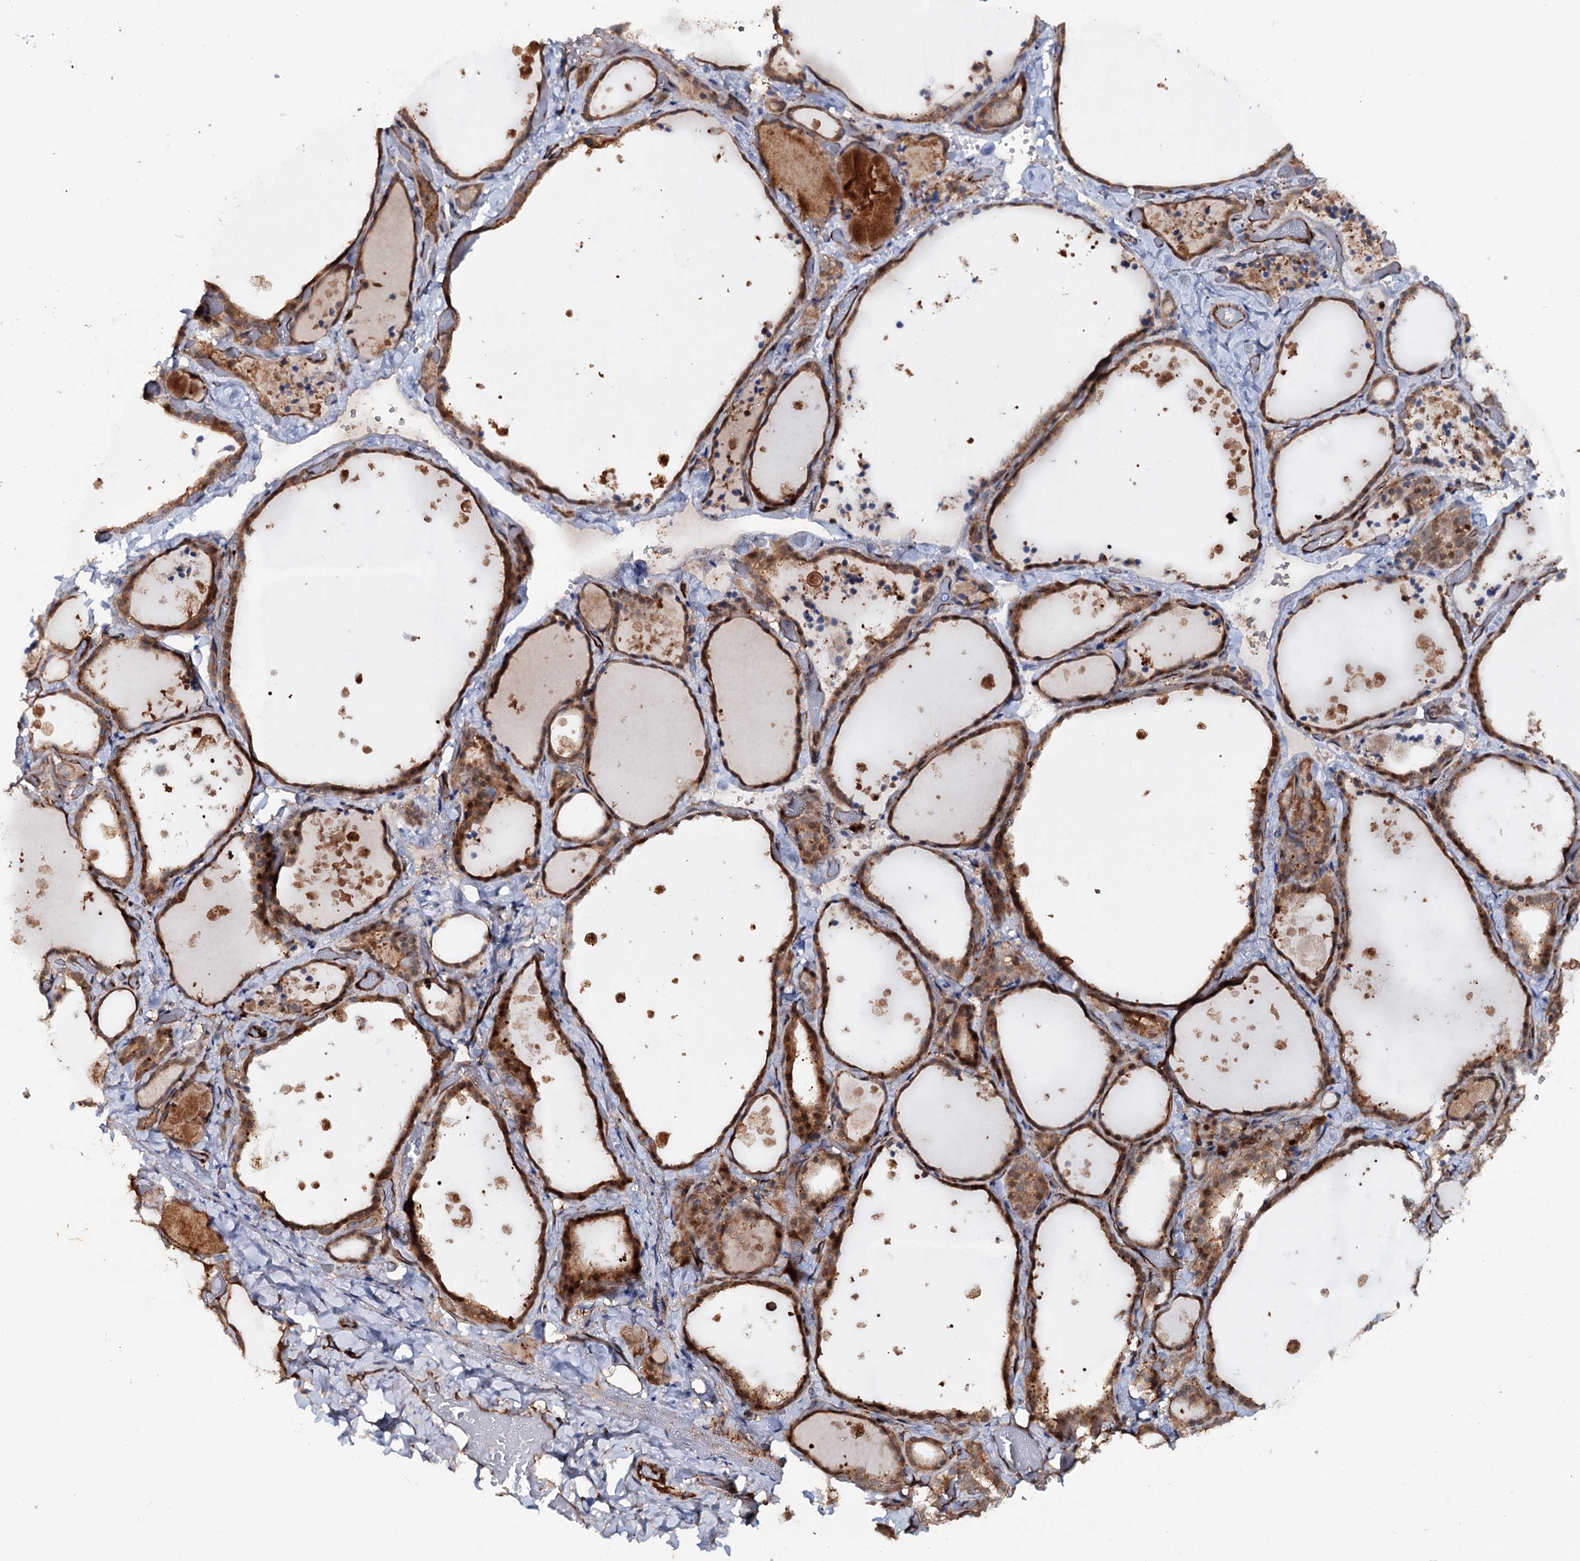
{"staining": {"intensity": "moderate", "quantity": ">75%", "location": "cytoplasmic/membranous,nuclear"}, "tissue": "thyroid gland", "cell_type": "Glandular cells", "image_type": "normal", "snomed": [{"axis": "morphology", "description": "Normal tissue, NOS"}, {"axis": "topography", "description": "Thyroid gland"}], "caption": "DAB (3,3'-diaminobenzidine) immunohistochemical staining of normal human thyroid gland shows moderate cytoplasmic/membranous,nuclear protein expression in approximately >75% of glandular cells.", "gene": "IL17RD", "patient": {"sex": "female", "age": 44}}